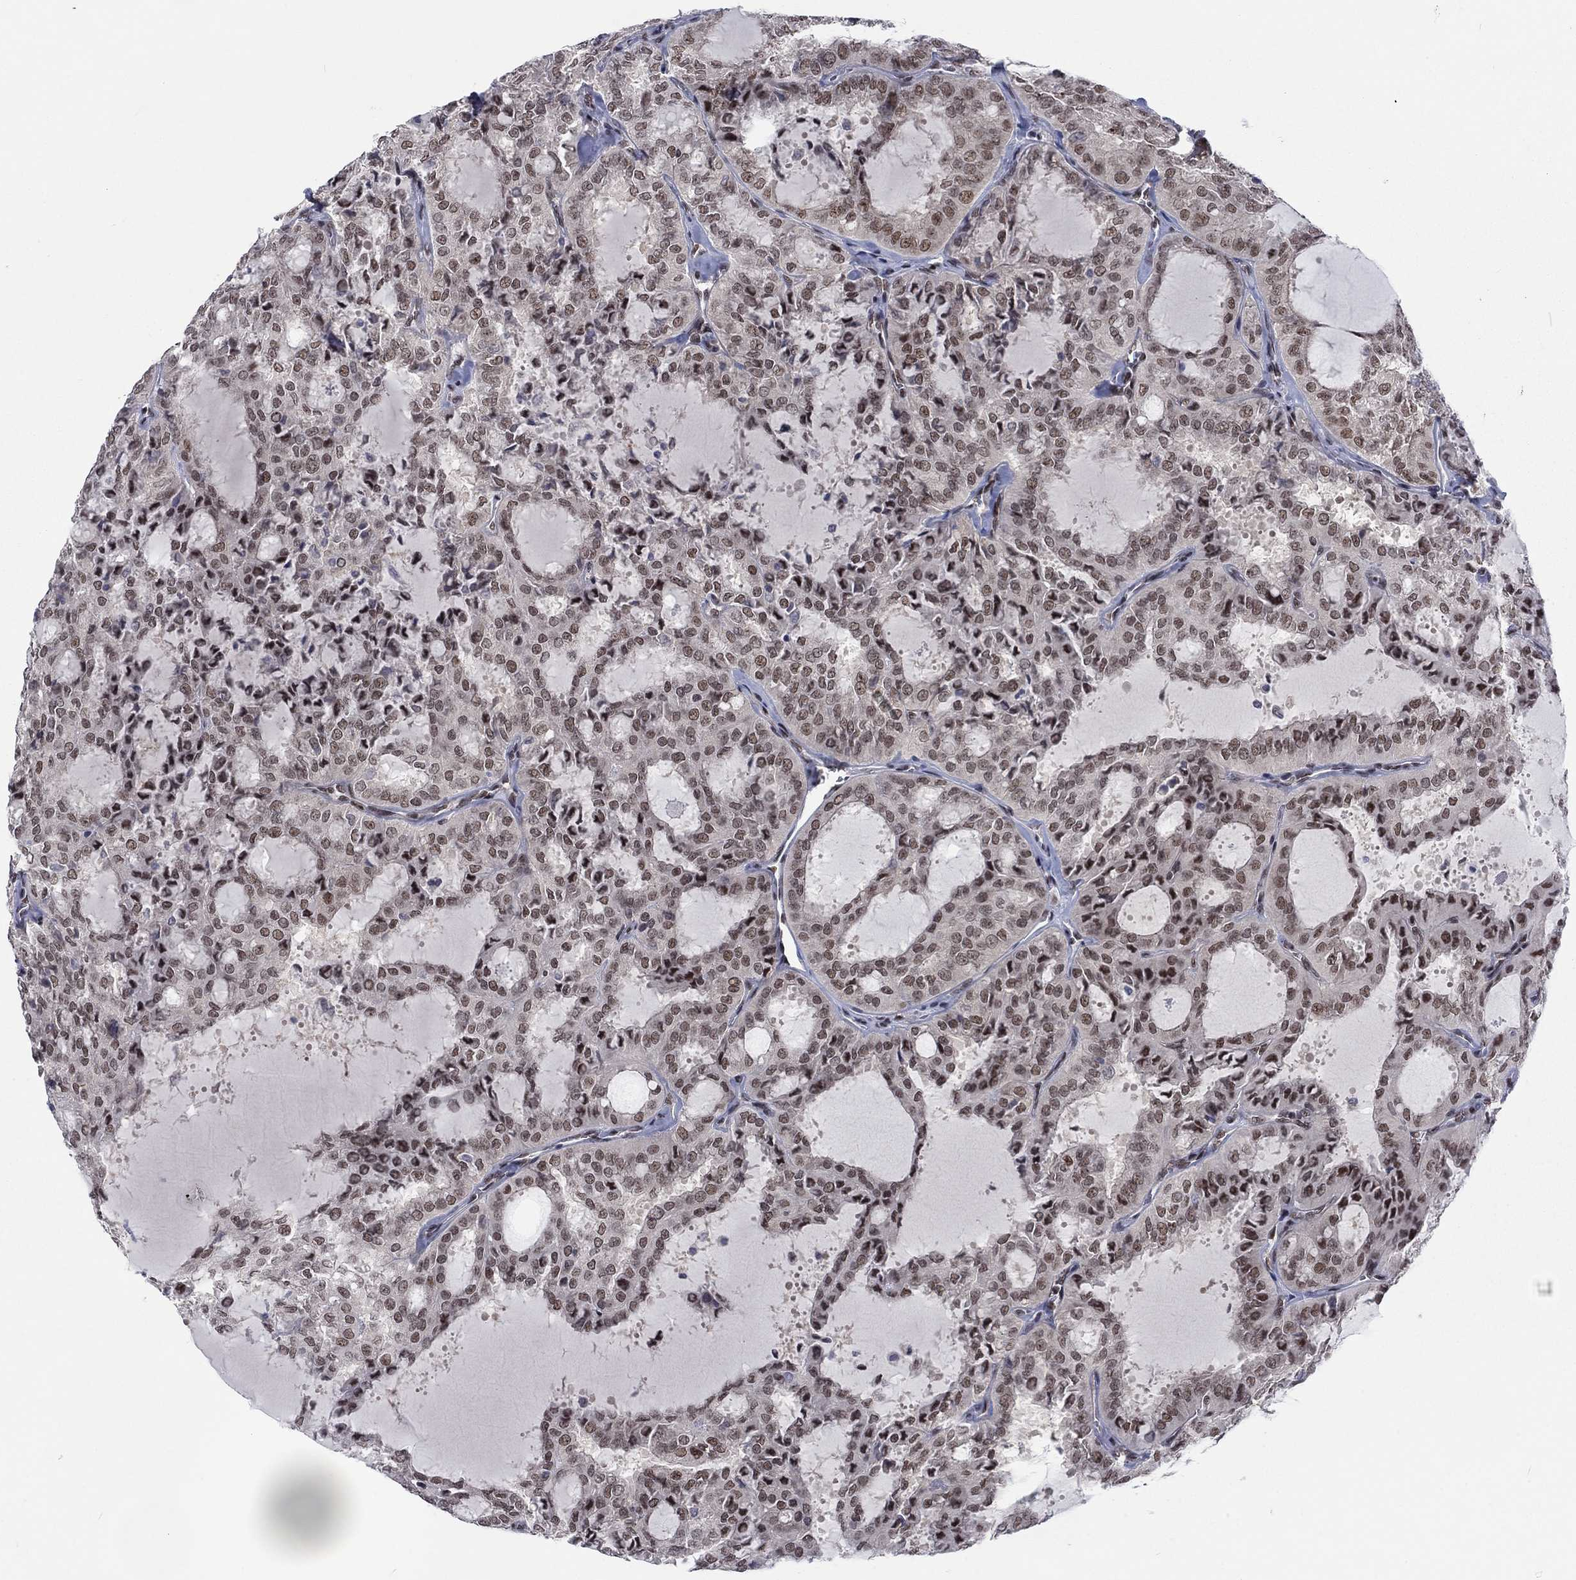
{"staining": {"intensity": "moderate", "quantity": "25%-75%", "location": "nuclear"}, "tissue": "thyroid cancer", "cell_type": "Tumor cells", "image_type": "cancer", "snomed": [{"axis": "morphology", "description": "Follicular adenoma carcinoma, NOS"}, {"axis": "topography", "description": "Thyroid gland"}], "caption": "Follicular adenoma carcinoma (thyroid) stained with a protein marker demonstrates moderate staining in tumor cells.", "gene": "FYTTD1", "patient": {"sex": "male", "age": 75}}